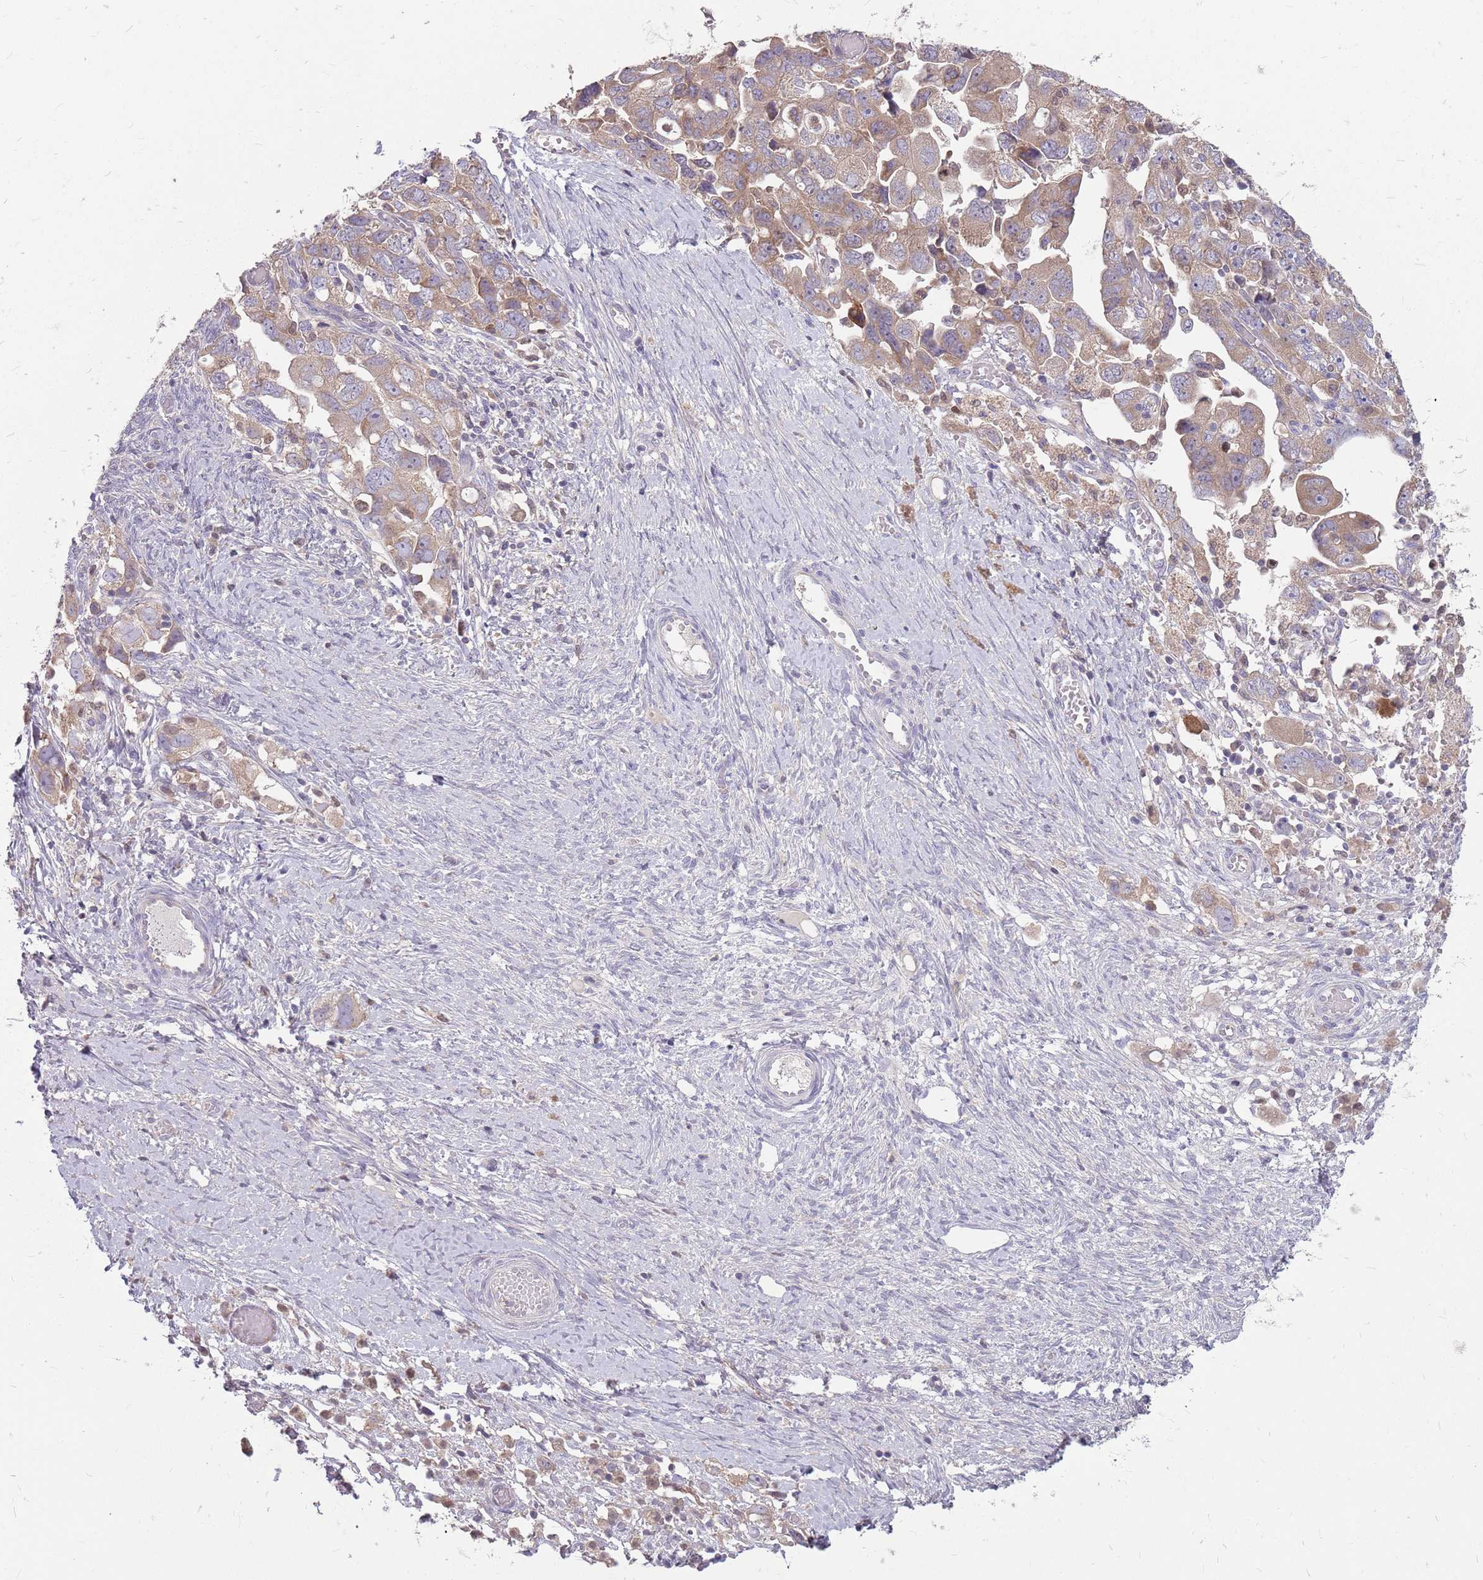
{"staining": {"intensity": "moderate", "quantity": "25%-75%", "location": "cytoplasmic/membranous"}, "tissue": "ovarian cancer", "cell_type": "Tumor cells", "image_type": "cancer", "snomed": [{"axis": "morphology", "description": "Carcinoma, NOS"}, {"axis": "morphology", "description": "Cystadenocarcinoma, serous, NOS"}, {"axis": "topography", "description": "Ovary"}], "caption": "Immunohistochemistry image of human serous cystadenocarcinoma (ovarian) stained for a protein (brown), which demonstrates medium levels of moderate cytoplasmic/membranous positivity in approximately 25%-75% of tumor cells.", "gene": "PPP1R27", "patient": {"sex": "female", "age": 69}}